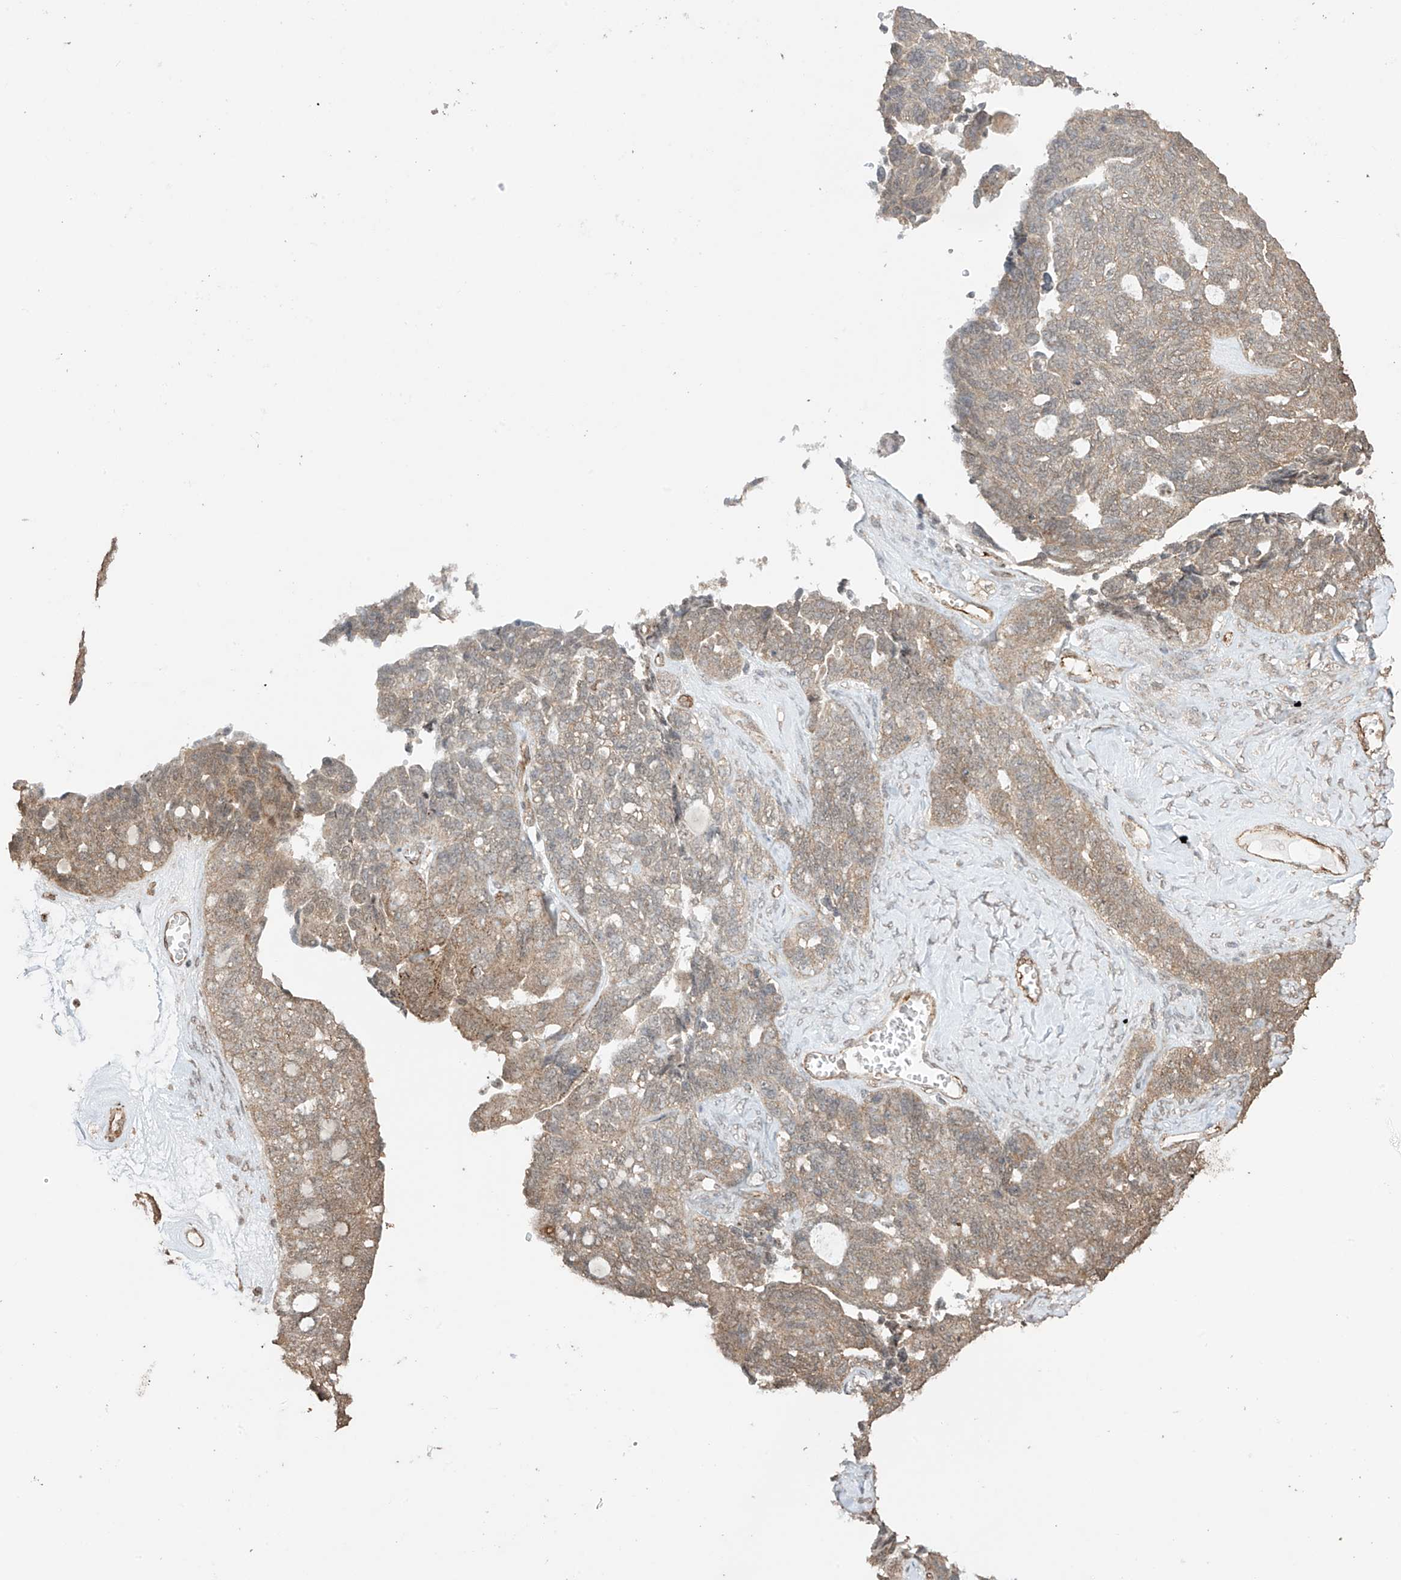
{"staining": {"intensity": "weak", "quantity": "25%-75%", "location": "cytoplasmic/membranous"}, "tissue": "ovarian cancer", "cell_type": "Tumor cells", "image_type": "cancer", "snomed": [{"axis": "morphology", "description": "Cystadenocarcinoma, serous, NOS"}, {"axis": "topography", "description": "Ovary"}], "caption": "Human ovarian serous cystadenocarcinoma stained for a protein (brown) displays weak cytoplasmic/membranous positive staining in approximately 25%-75% of tumor cells.", "gene": "TTLL5", "patient": {"sex": "female", "age": 79}}